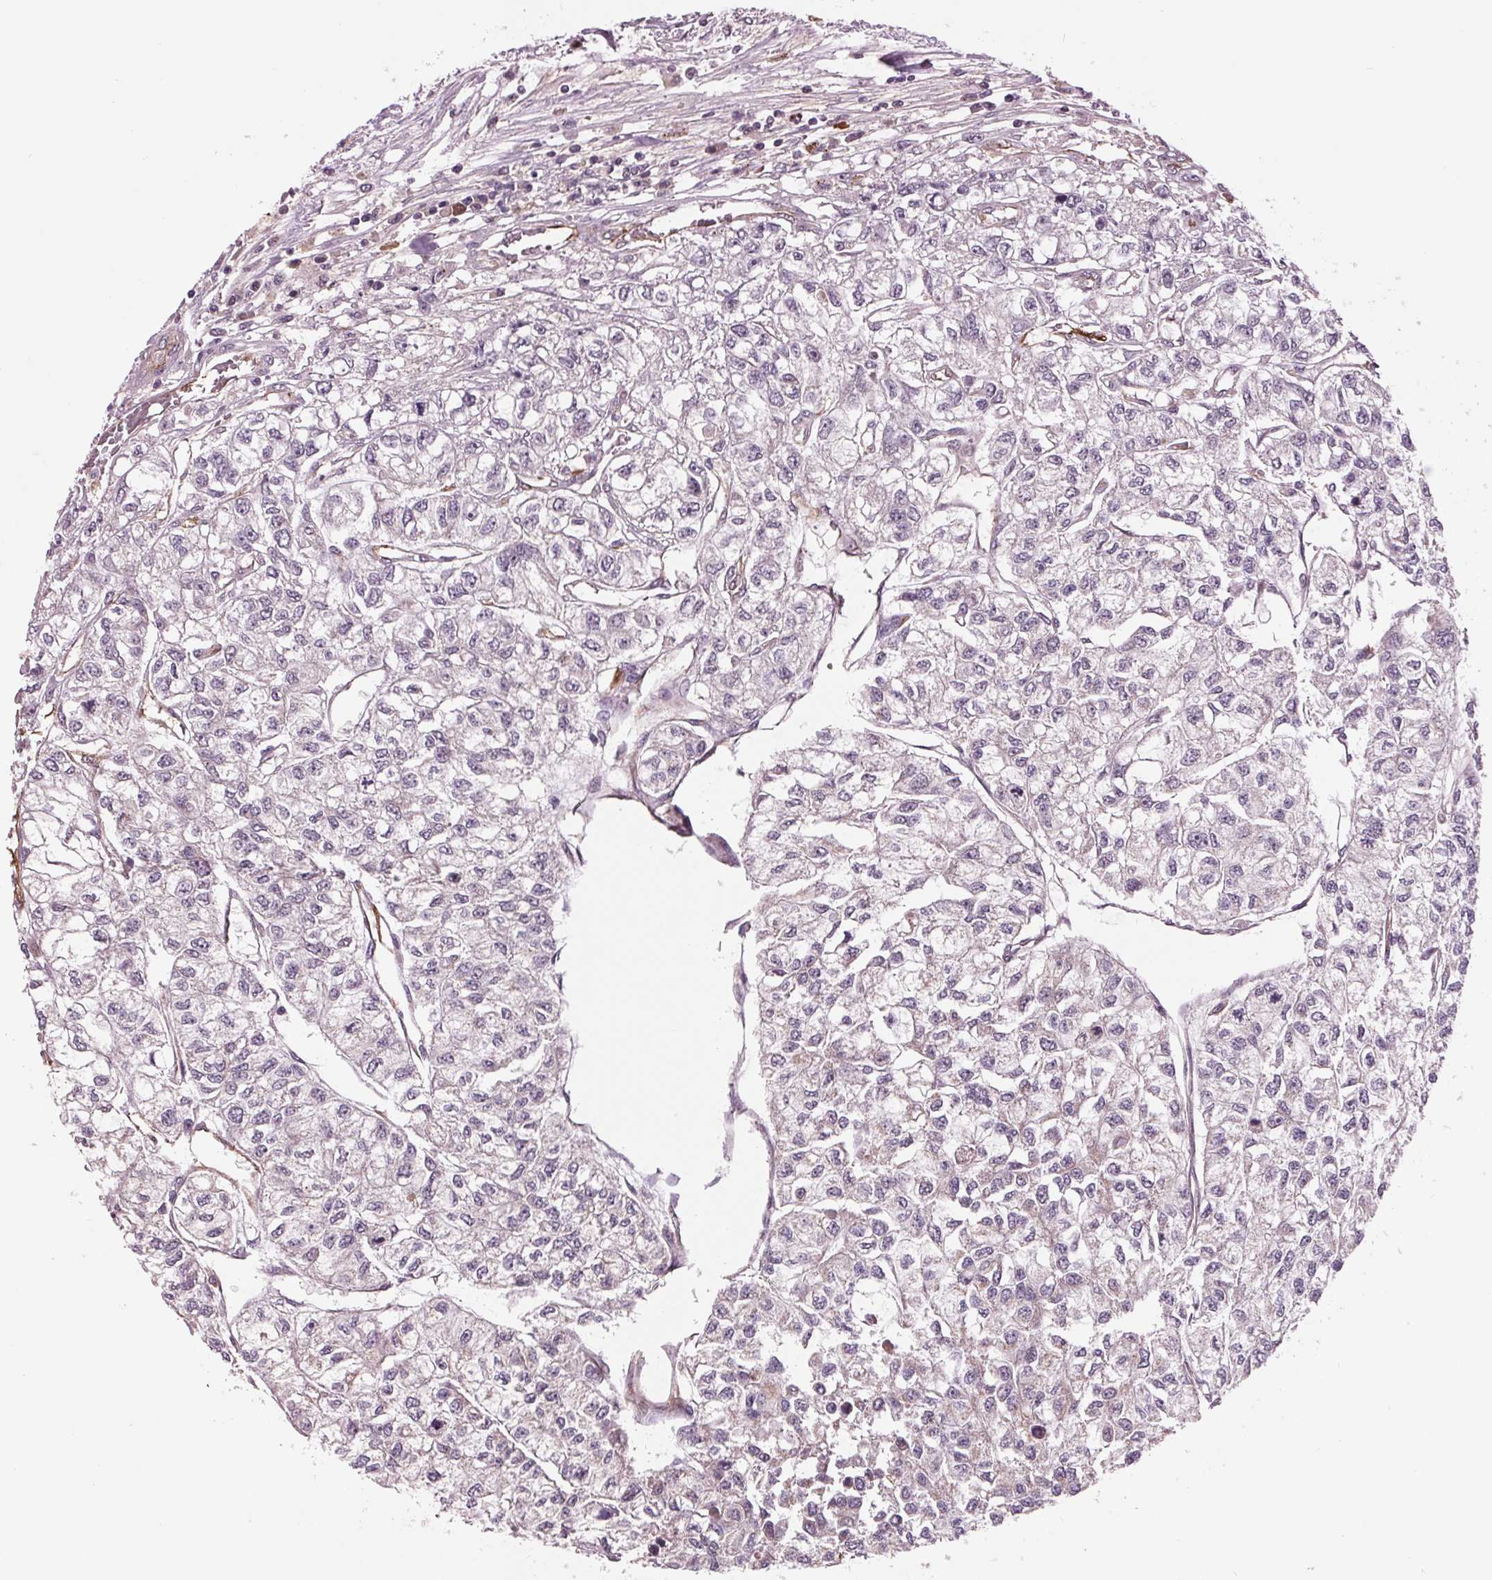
{"staining": {"intensity": "negative", "quantity": "none", "location": "none"}, "tissue": "renal cancer", "cell_type": "Tumor cells", "image_type": "cancer", "snomed": [{"axis": "morphology", "description": "Adenocarcinoma, NOS"}, {"axis": "topography", "description": "Kidney"}], "caption": "High magnification brightfield microscopy of renal cancer stained with DAB (3,3'-diaminobenzidine) (brown) and counterstained with hematoxylin (blue): tumor cells show no significant expression.", "gene": "MAPK8", "patient": {"sex": "male", "age": 56}}